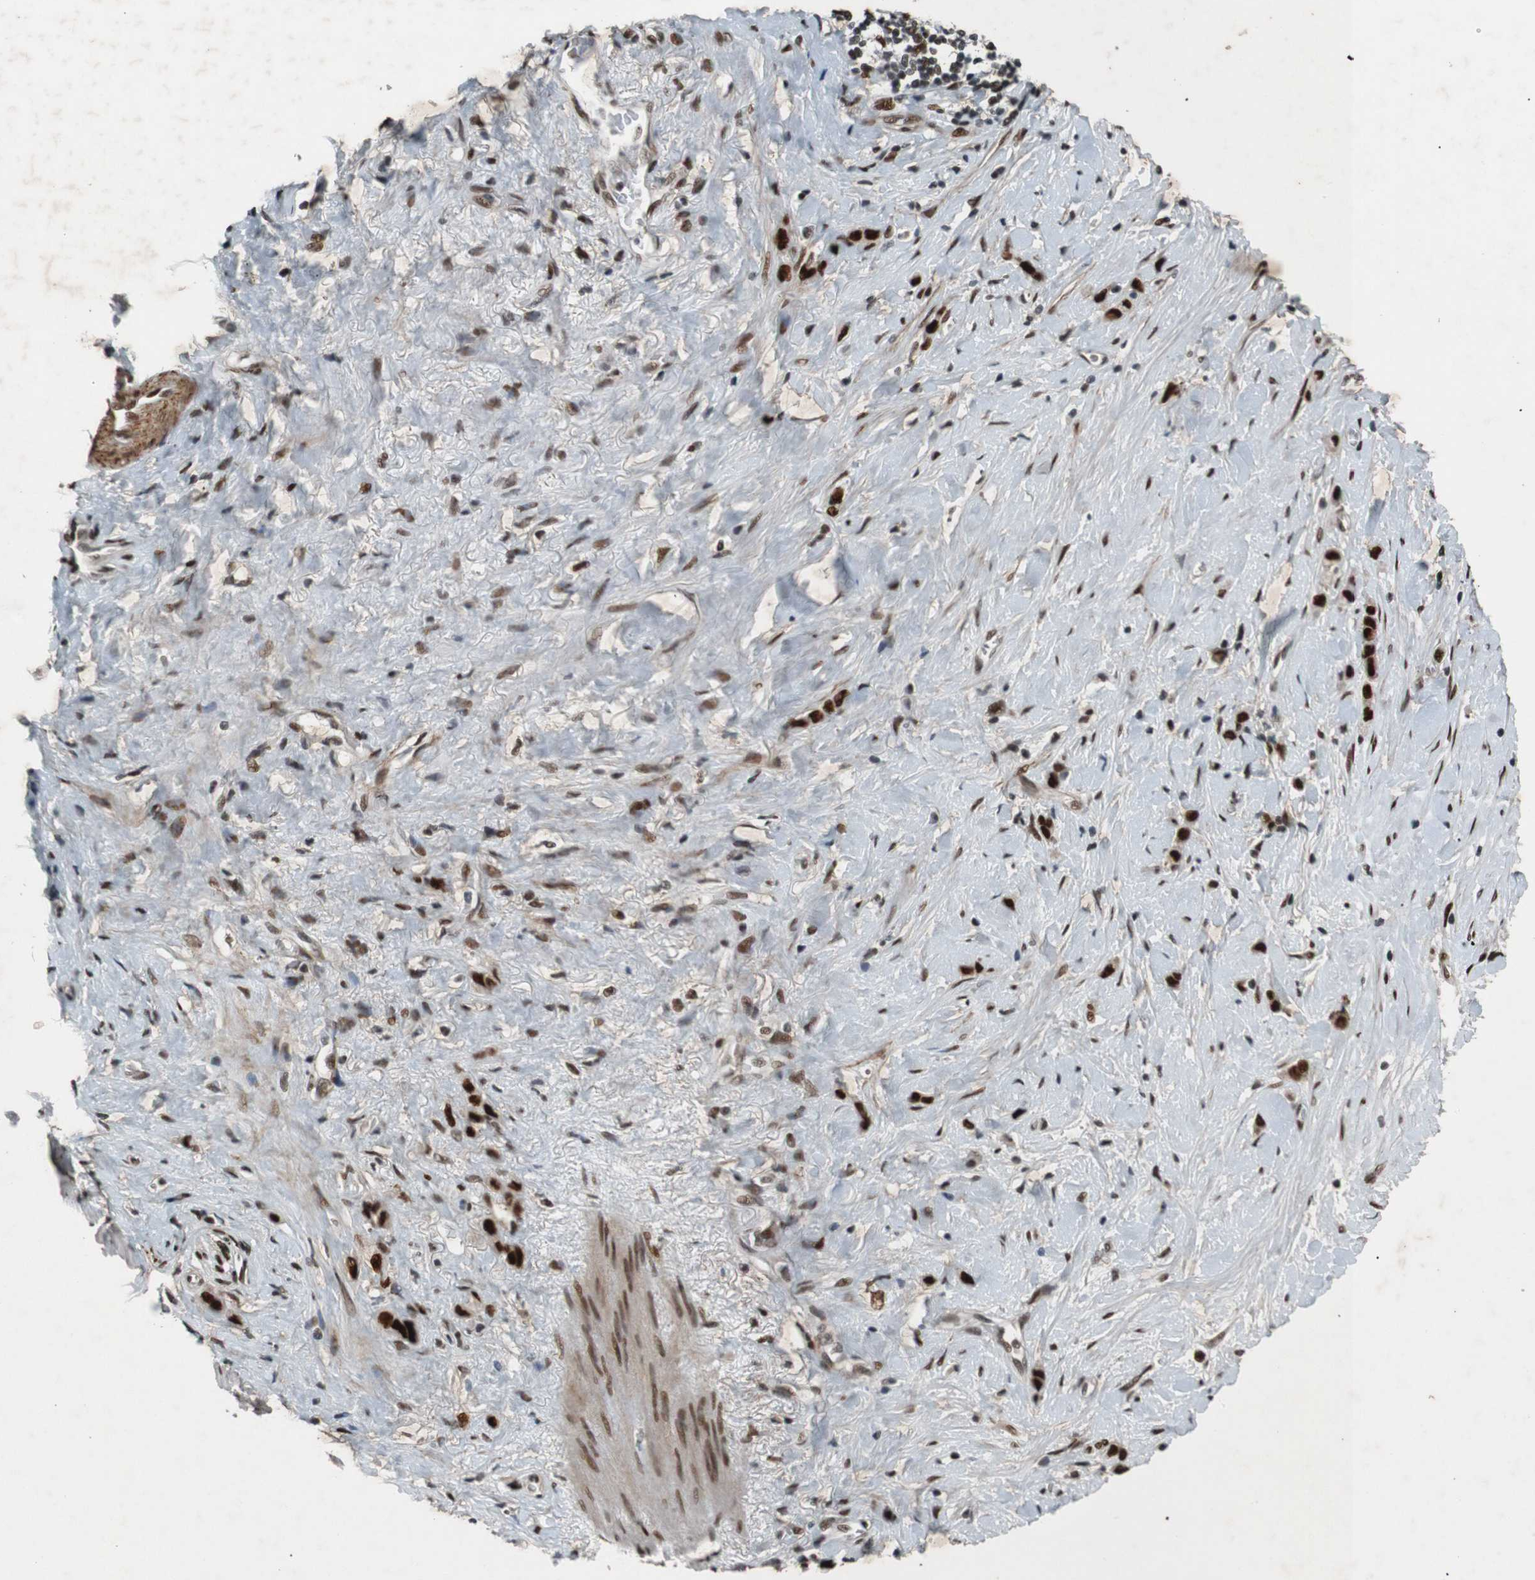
{"staining": {"intensity": "strong", "quantity": ">75%", "location": "nuclear"}, "tissue": "stomach cancer", "cell_type": "Tumor cells", "image_type": "cancer", "snomed": [{"axis": "morphology", "description": "Normal tissue, NOS"}, {"axis": "morphology", "description": "Adenocarcinoma, NOS"}, {"axis": "morphology", "description": "Adenocarcinoma, High grade"}, {"axis": "topography", "description": "Stomach, upper"}, {"axis": "topography", "description": "Stomach"}], "caption": "Tumor cells display high levels of strong nuclear positivity in about >75% of cells in stomach cancer (adenocarcinoma (high-grade)).", "gene": "HEXIM1", "patient": {"sex": "female", "age": 65}}